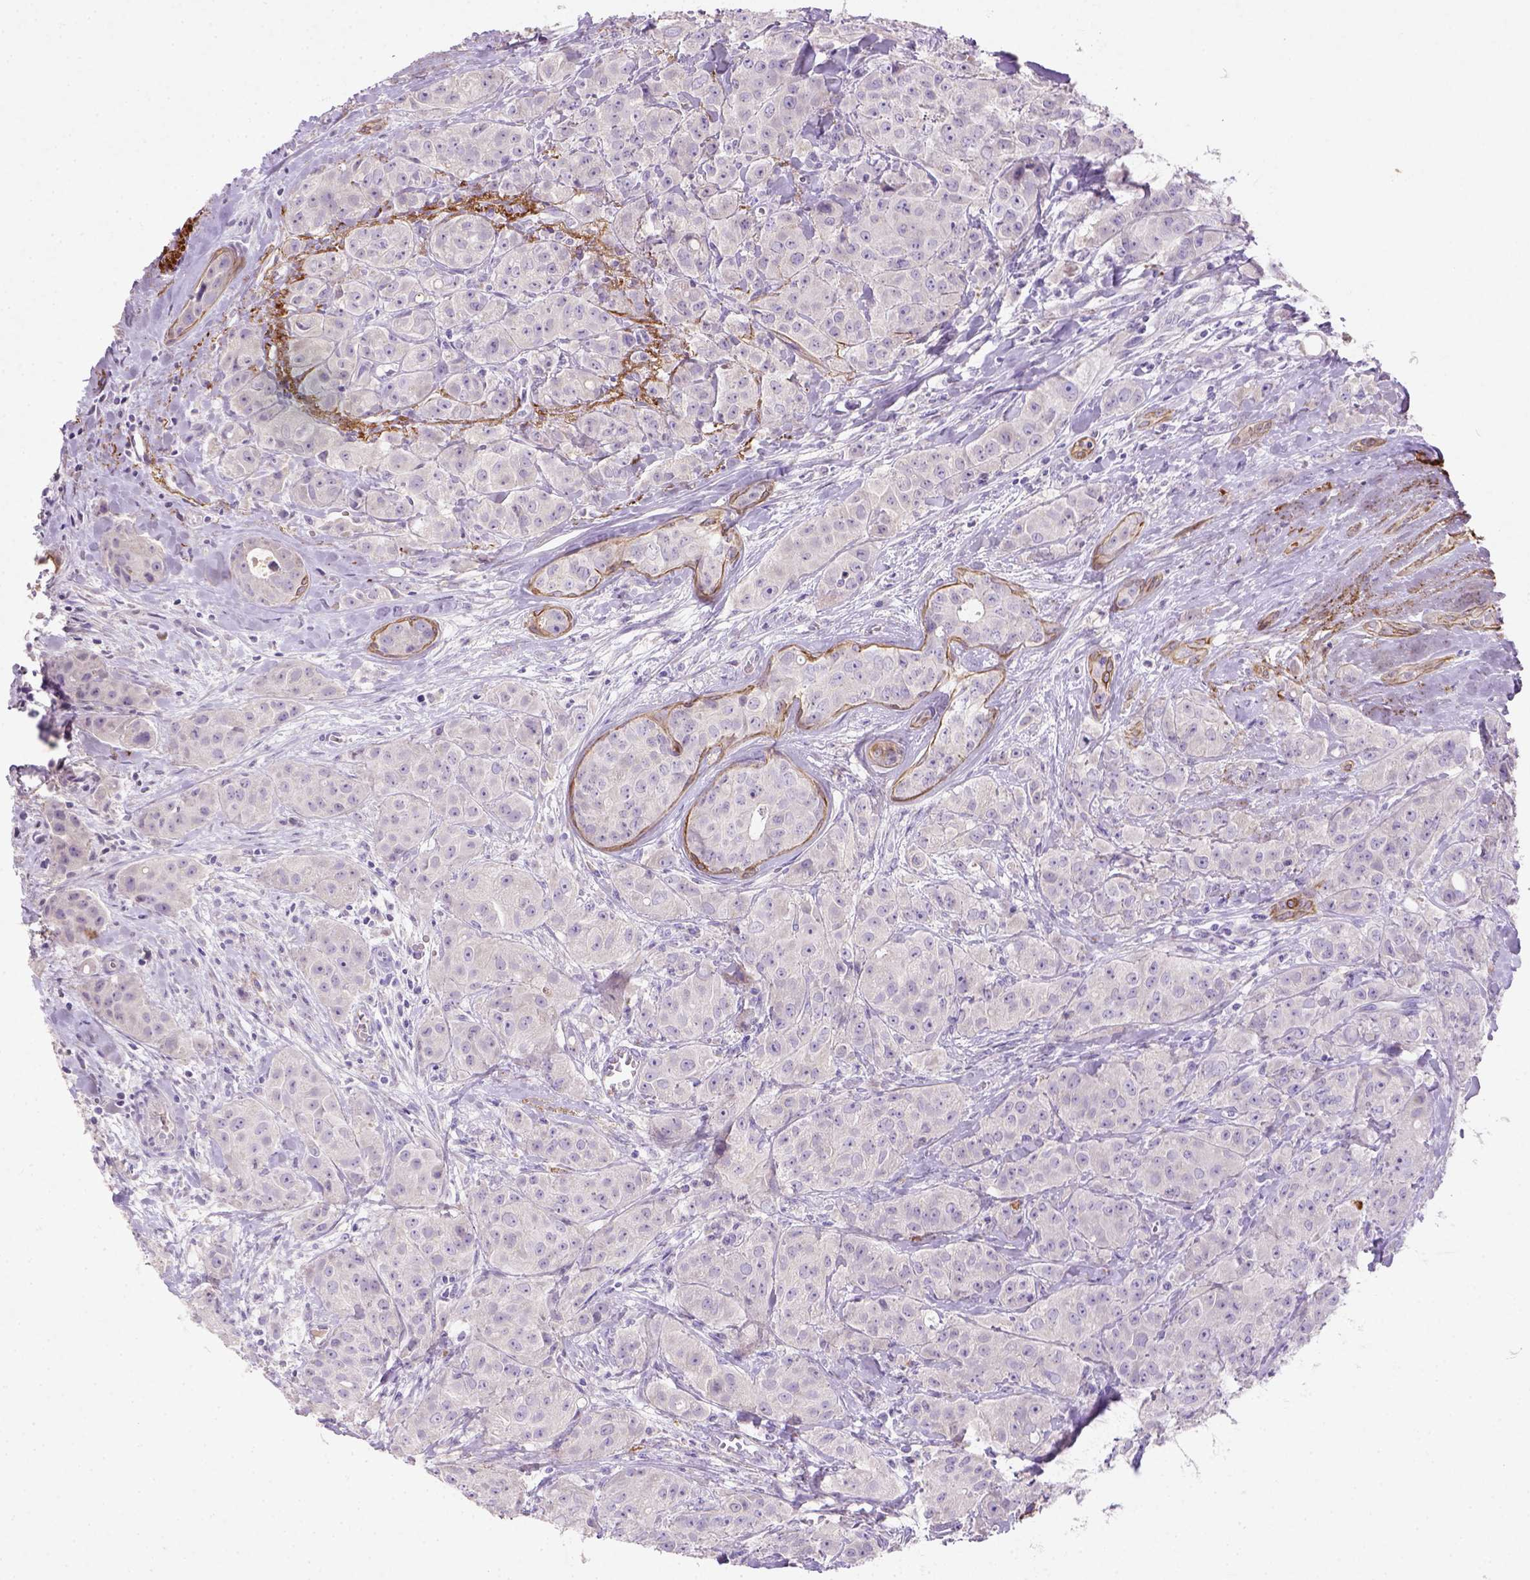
{"staining": {"intensity": "negative", "quantity": "none", "location": "none"}, "tissue": "breast cancer", "cell_type": "Tumor cells", "image_type": "cancer", "snomed": [{"axis": "morphology", "description": "Duct carcinoma"}, {"axis": "topography", "description": "Breast"}], "caption": "DAB immunohistochemical staining of human invasive ductal carcinoma (breast) displays no significant positivity in tumor cells.", "gene": "NUDT2", "patient": {"sex": "female", "age": 43}}